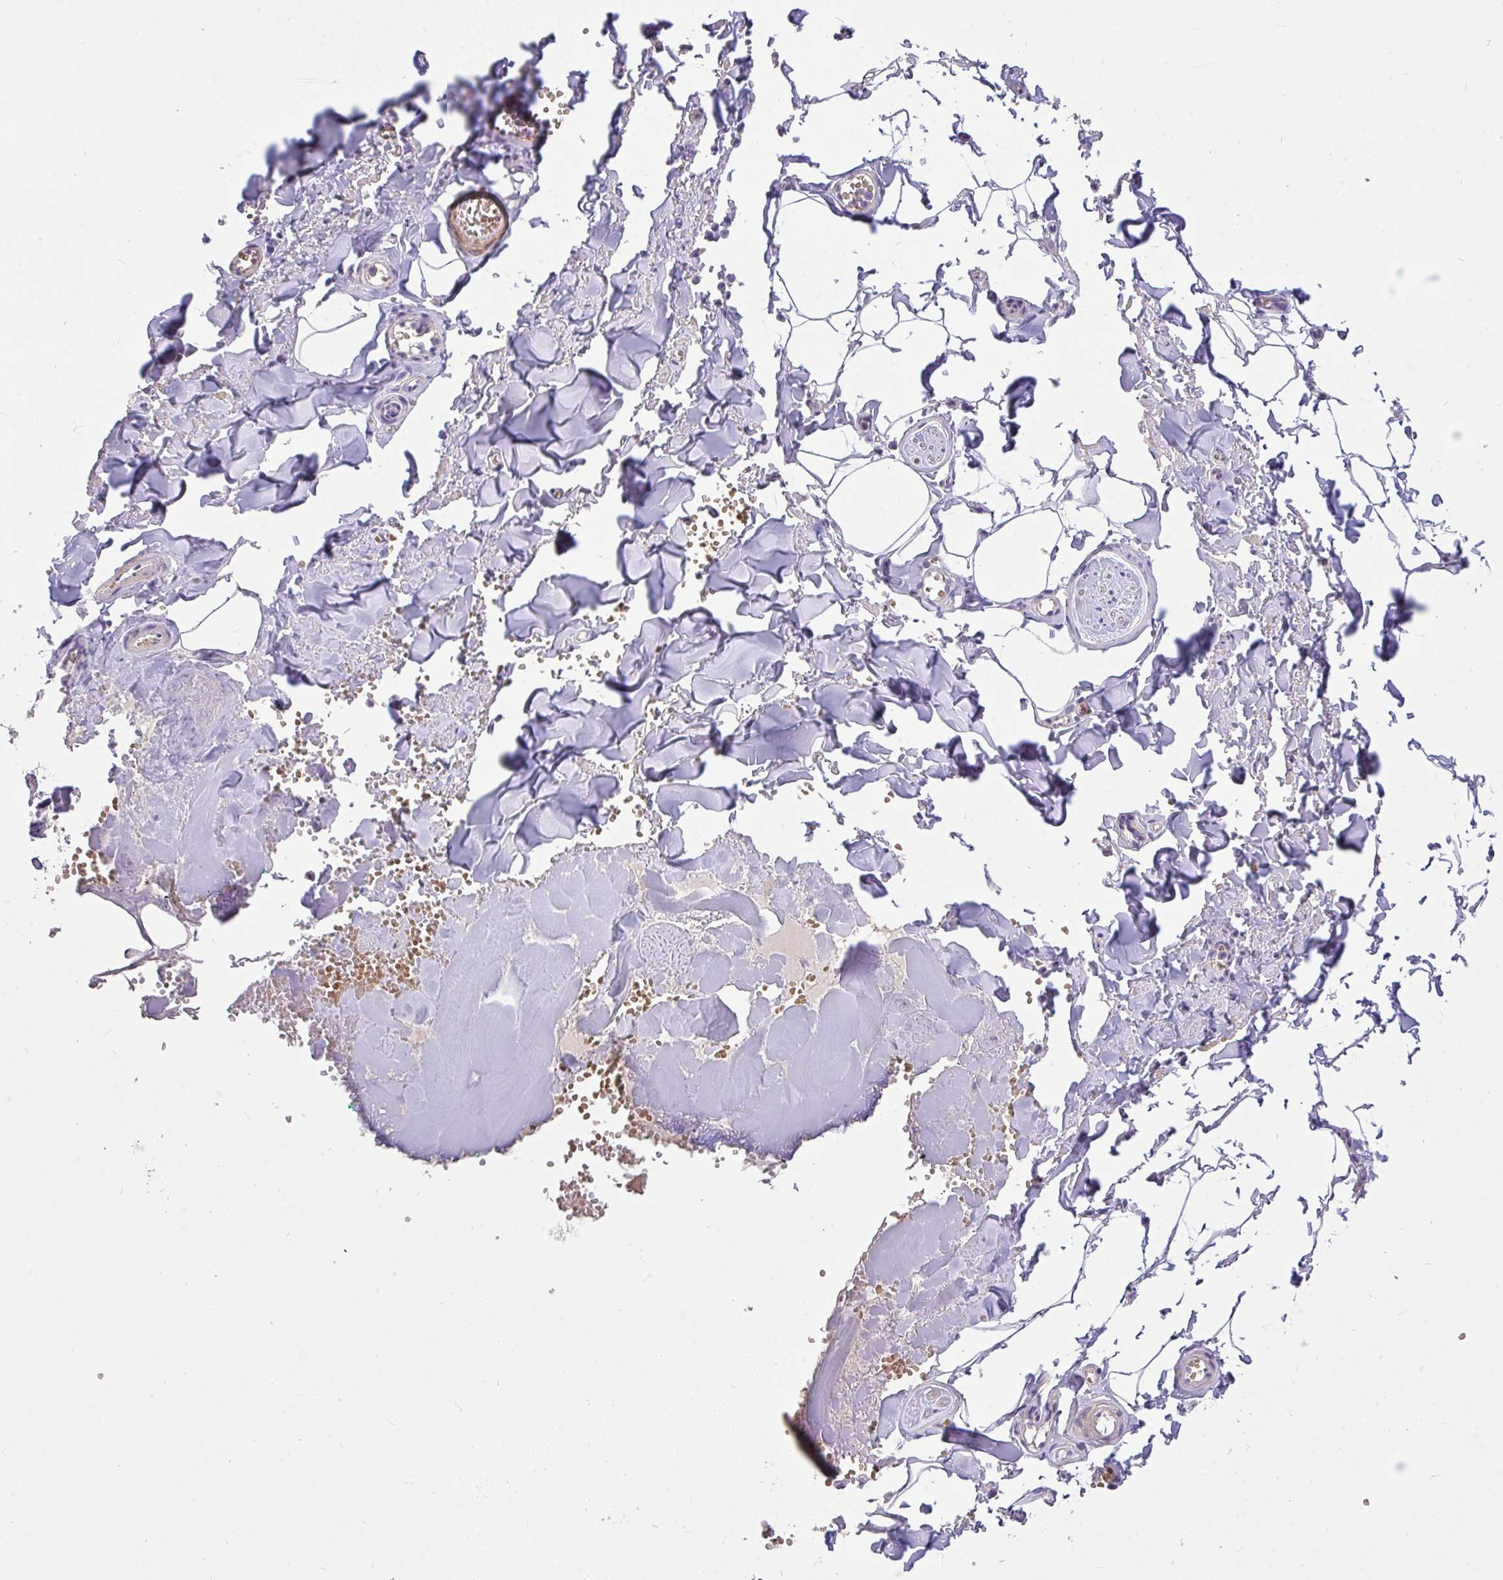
{"staining": {"intensity": "negative", "quantity": "none", "location": "none"}, "tissue": "adipose tissue", "cell_type": "Adipocytes", "image_type": "normal", "snomed": [{"axis": "morphology", "description": "Normal tissue, NOS"}, {"axis": "topography", "description": "Vulva"}, {"axis": "topography", "description": "Peripheral nerve tissue"}], "caption": "Immunohistochemistry photomicrograph of benign human adipose tissue stained for a protein (brown), which shows no expression in adipocytes.", "gene": "MOCS1", "patient": {"sex": "female", "age": 66}}